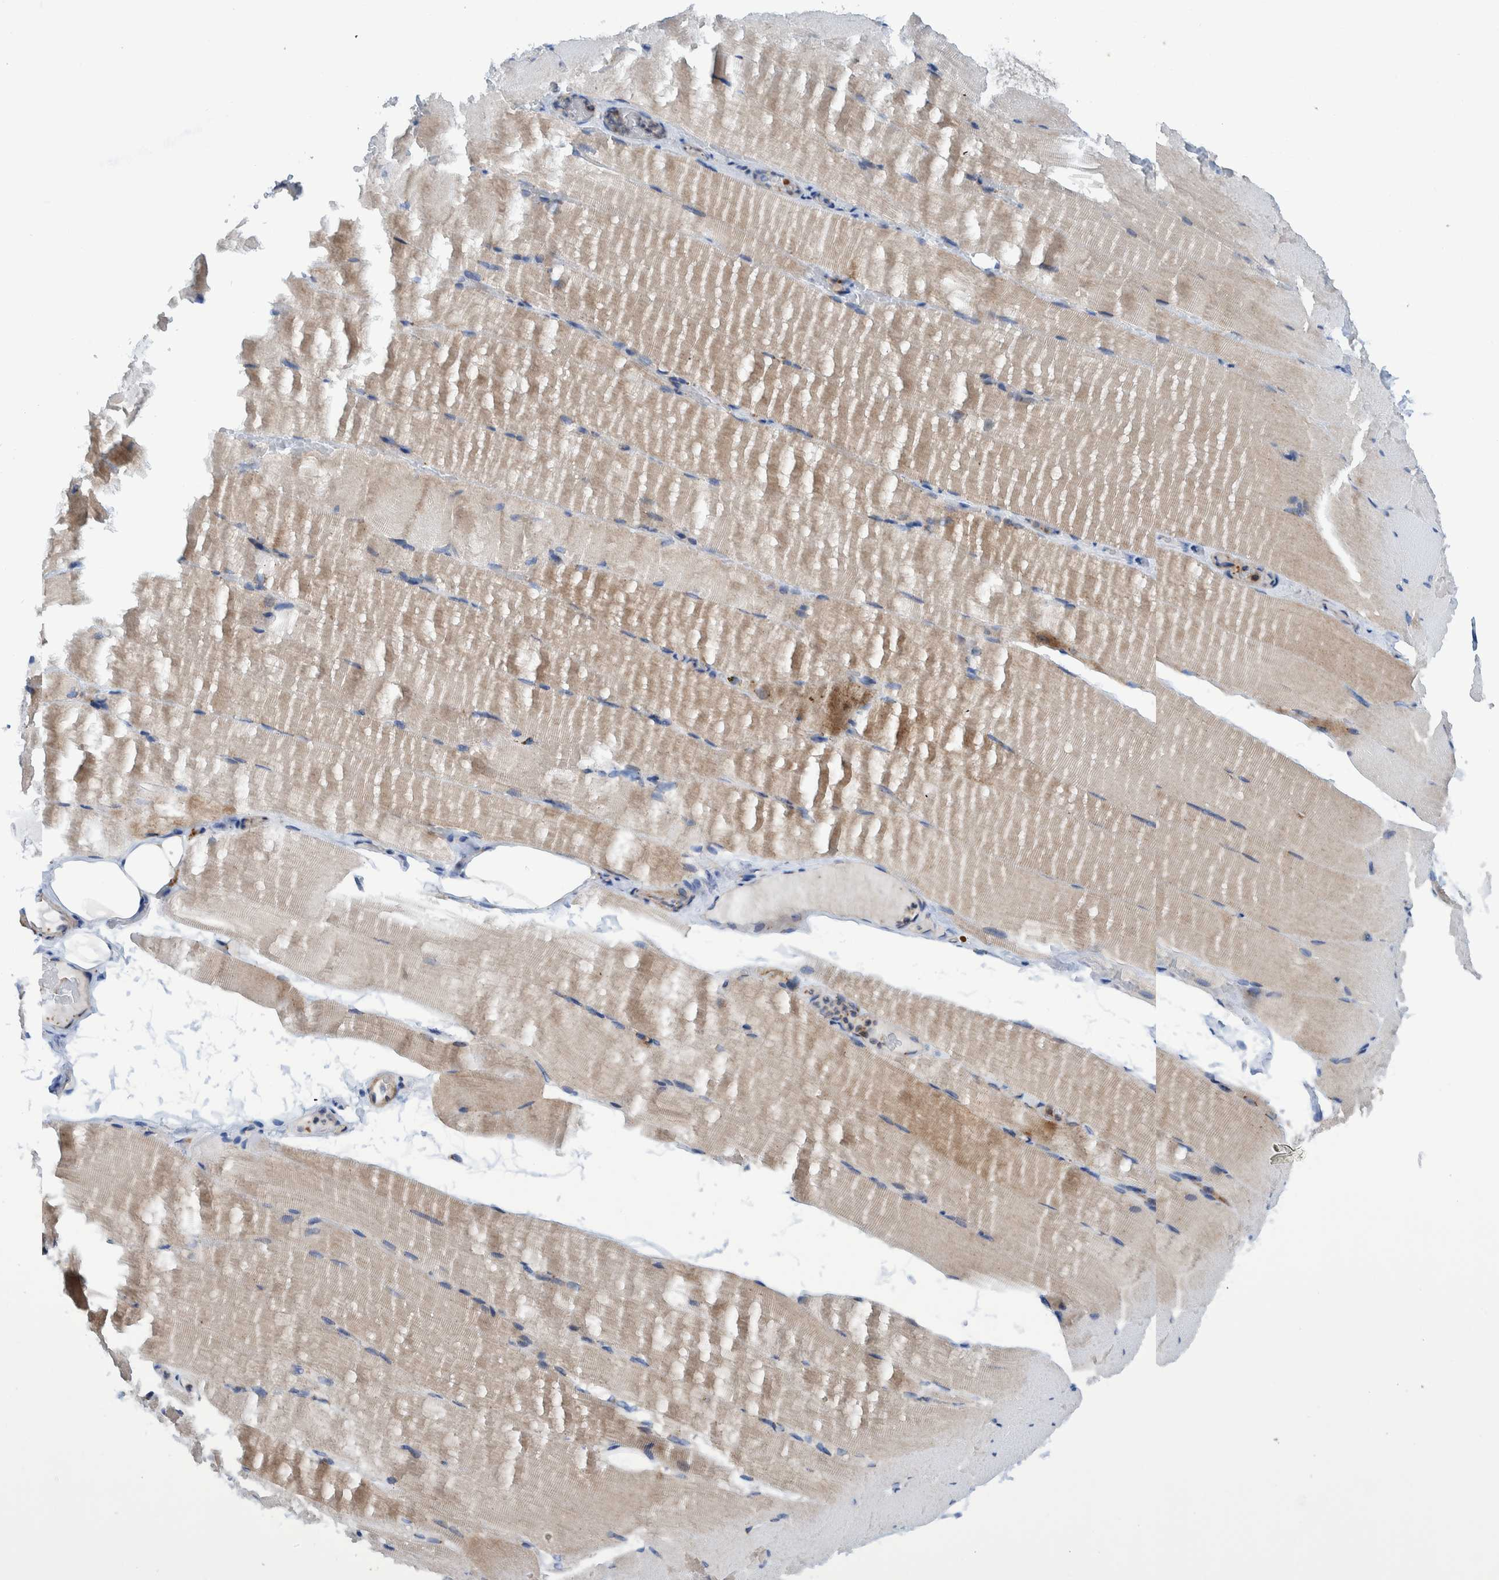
{"staining": {"intensity": "weak", "quantity": "25%-75%", "location": "cytoplasmic/membranous"}, "tissue": "skeletal muscle", "cell_type": "Myocytes", "image_type": "normal", "snomed": [{"axis": "morphology", "description": "Normal tissue, NOS"}, {"axis": "topography", "description": "Skeletal muscle"}, {"axis": "topography", "description": "Parathyroid gland"}], "caption": "Protein staining of benign skeletal muscle displays weak cytoplasmic/membranous expression in approximately 25%-75% of myocytes.", "gene": "TRIM58", "patient": {"sex": "female", "age": 37}}